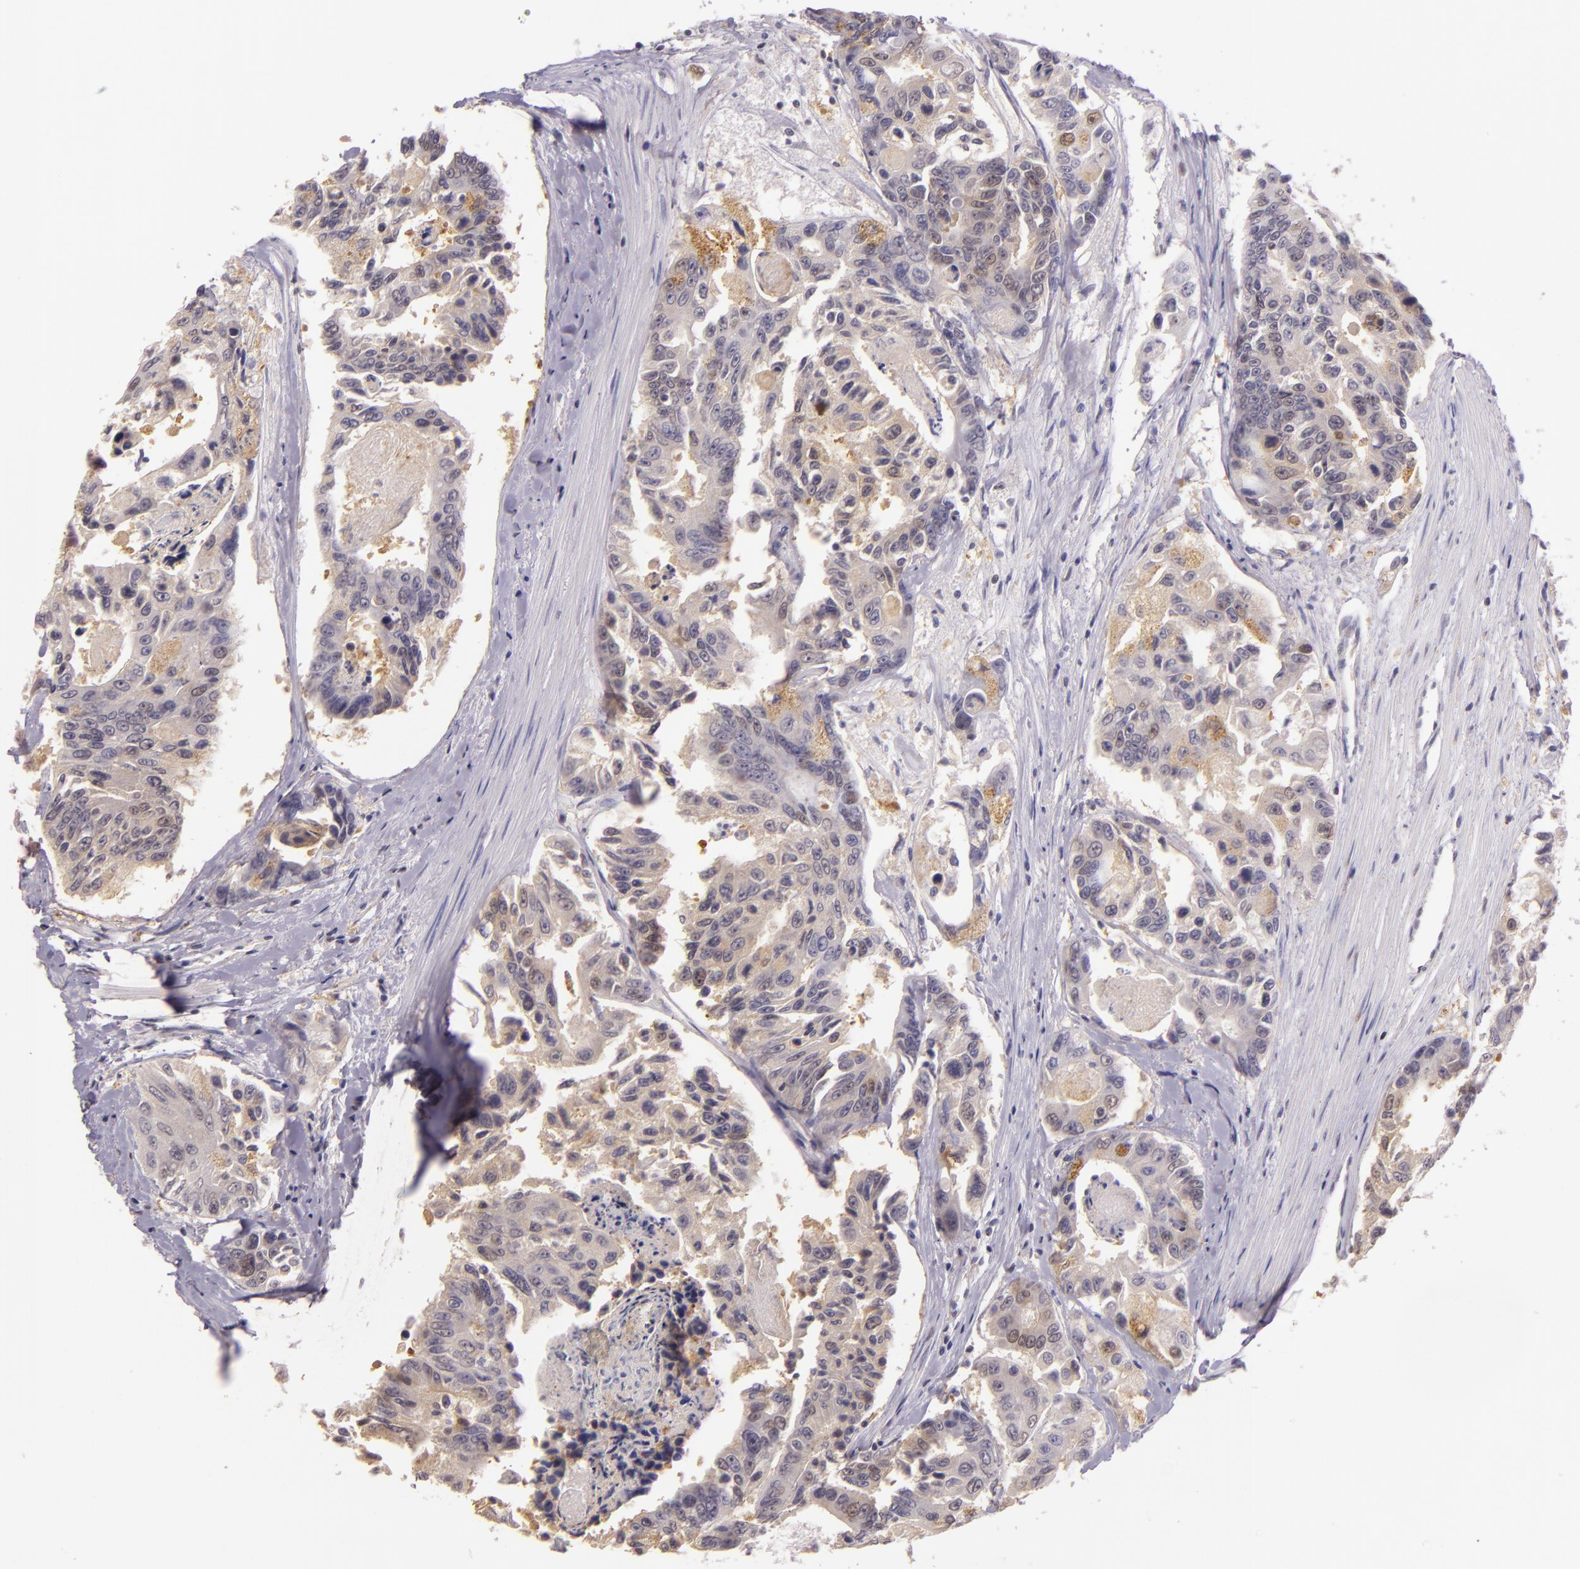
{"staining": {"intensity": "moderate", "quantity": "25%-75%", "location": "cytoplasmic/membranous,nuclear"}, "tissue": "colorectal cancer", "cell_type": "Tumor cells", "image_type": "cancer", "snomed": [{"axis": "morphology", "description": "Adenocarcinoma, NOS"}, {"axis": "topography", "description": "Colon"}], "caption": "Protein expression by immunohistochemistry (IHC) demonstrates moderate cytoplasmic/membranous and nuclear staining in approximately 25%-75% of tumor cells in colorectal cancer.", "gene": "HSPA8", "patient": {"sex": "female", "age": 86}}